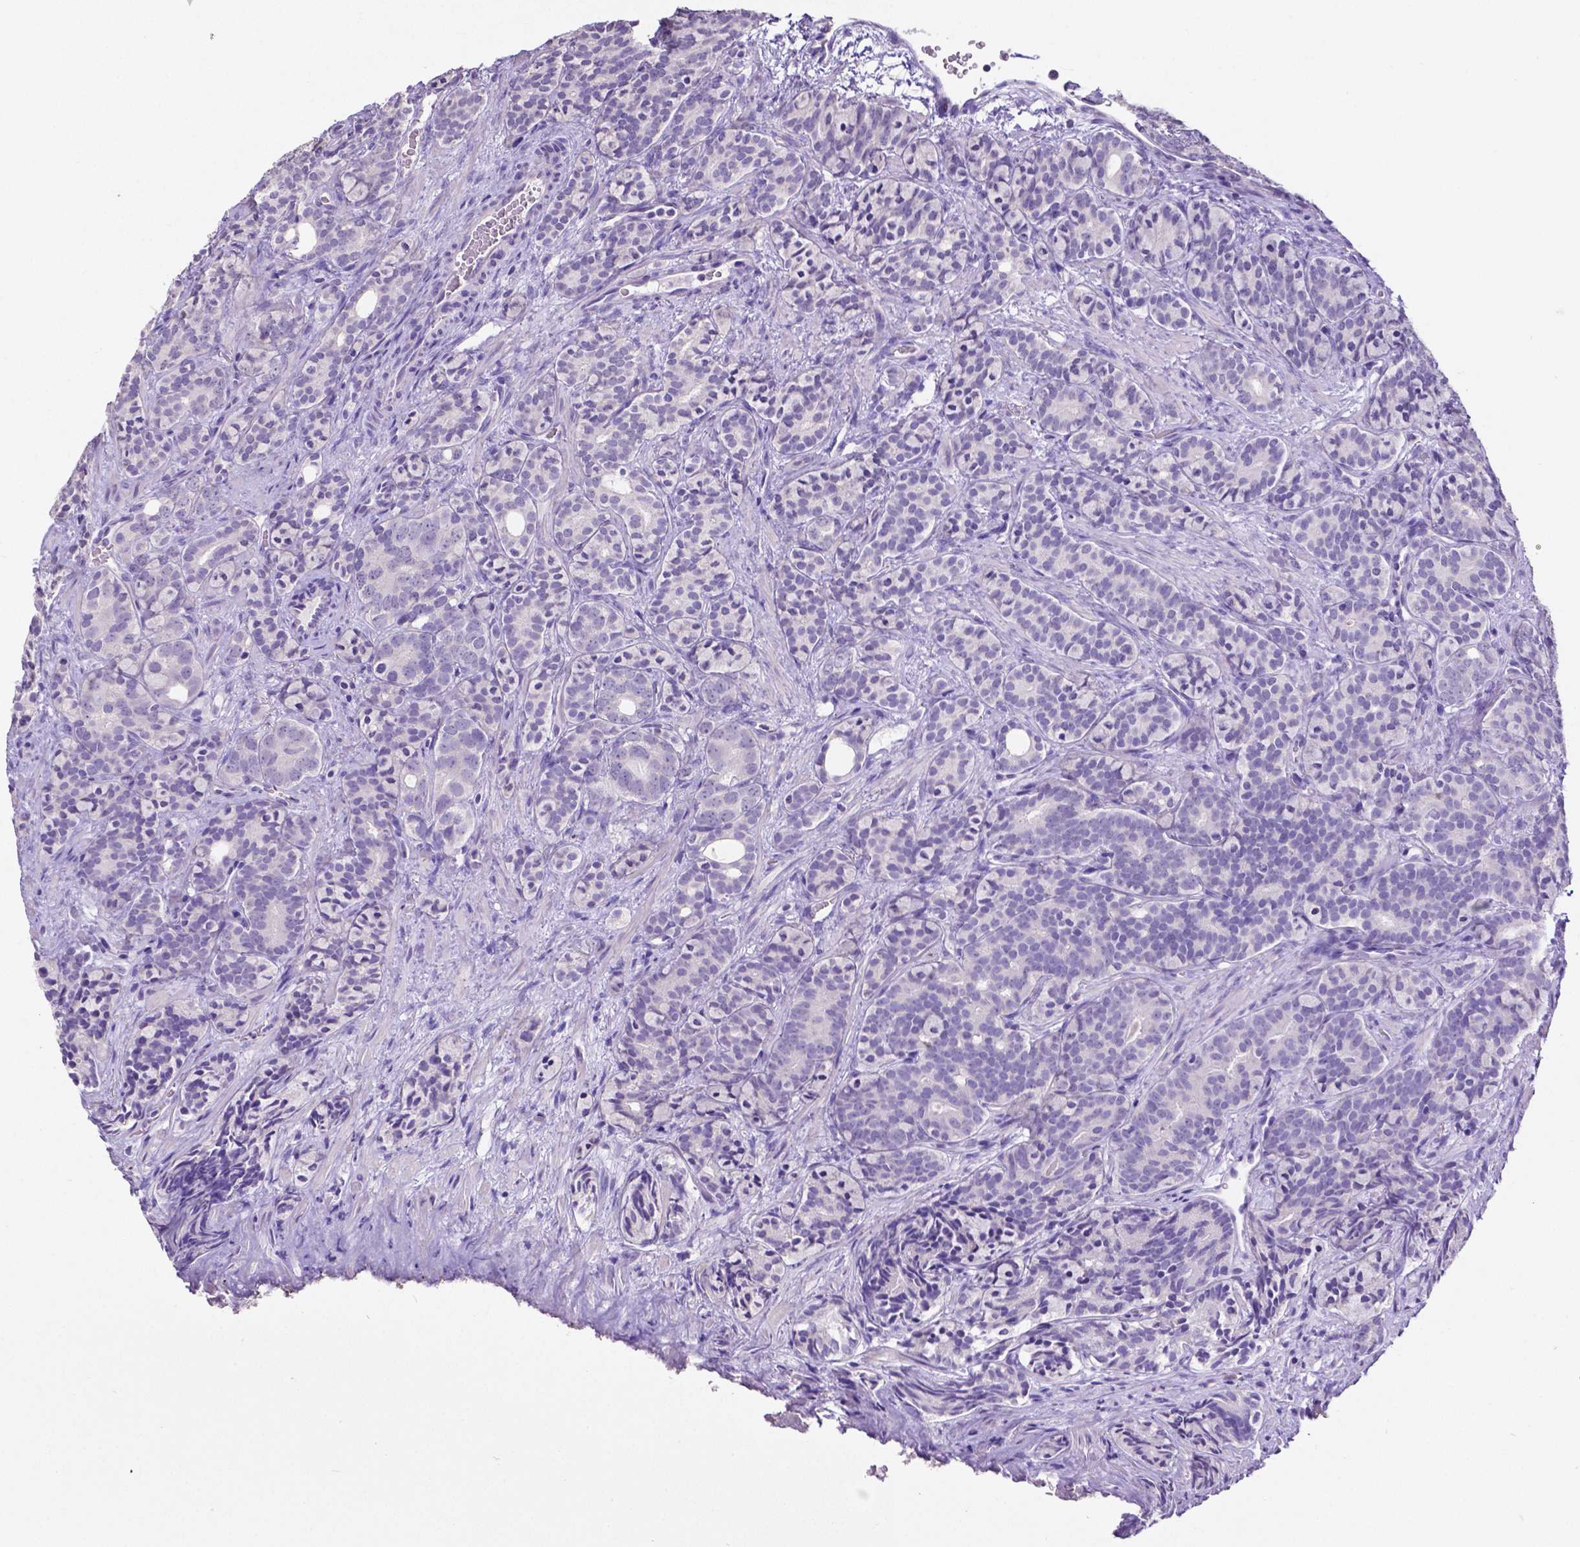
{"staining": {"intensity": "negative", "quantity": "none", "location": "none"}, "tissue": "prostate cancer", "cell_type": "Tumor cells", "image_type": "cancer", "snomed": [{"axis": "morphology", "description": "Adenocarcinoma, High grade"}, {"axis": "topography", "description": "Prostate"}], "caption": "Immunohistochemistry of prostate cancer reveals no expression in tumor cells.", "gene": "SATB2", "patient": {"sex": "male", "age": 84}}